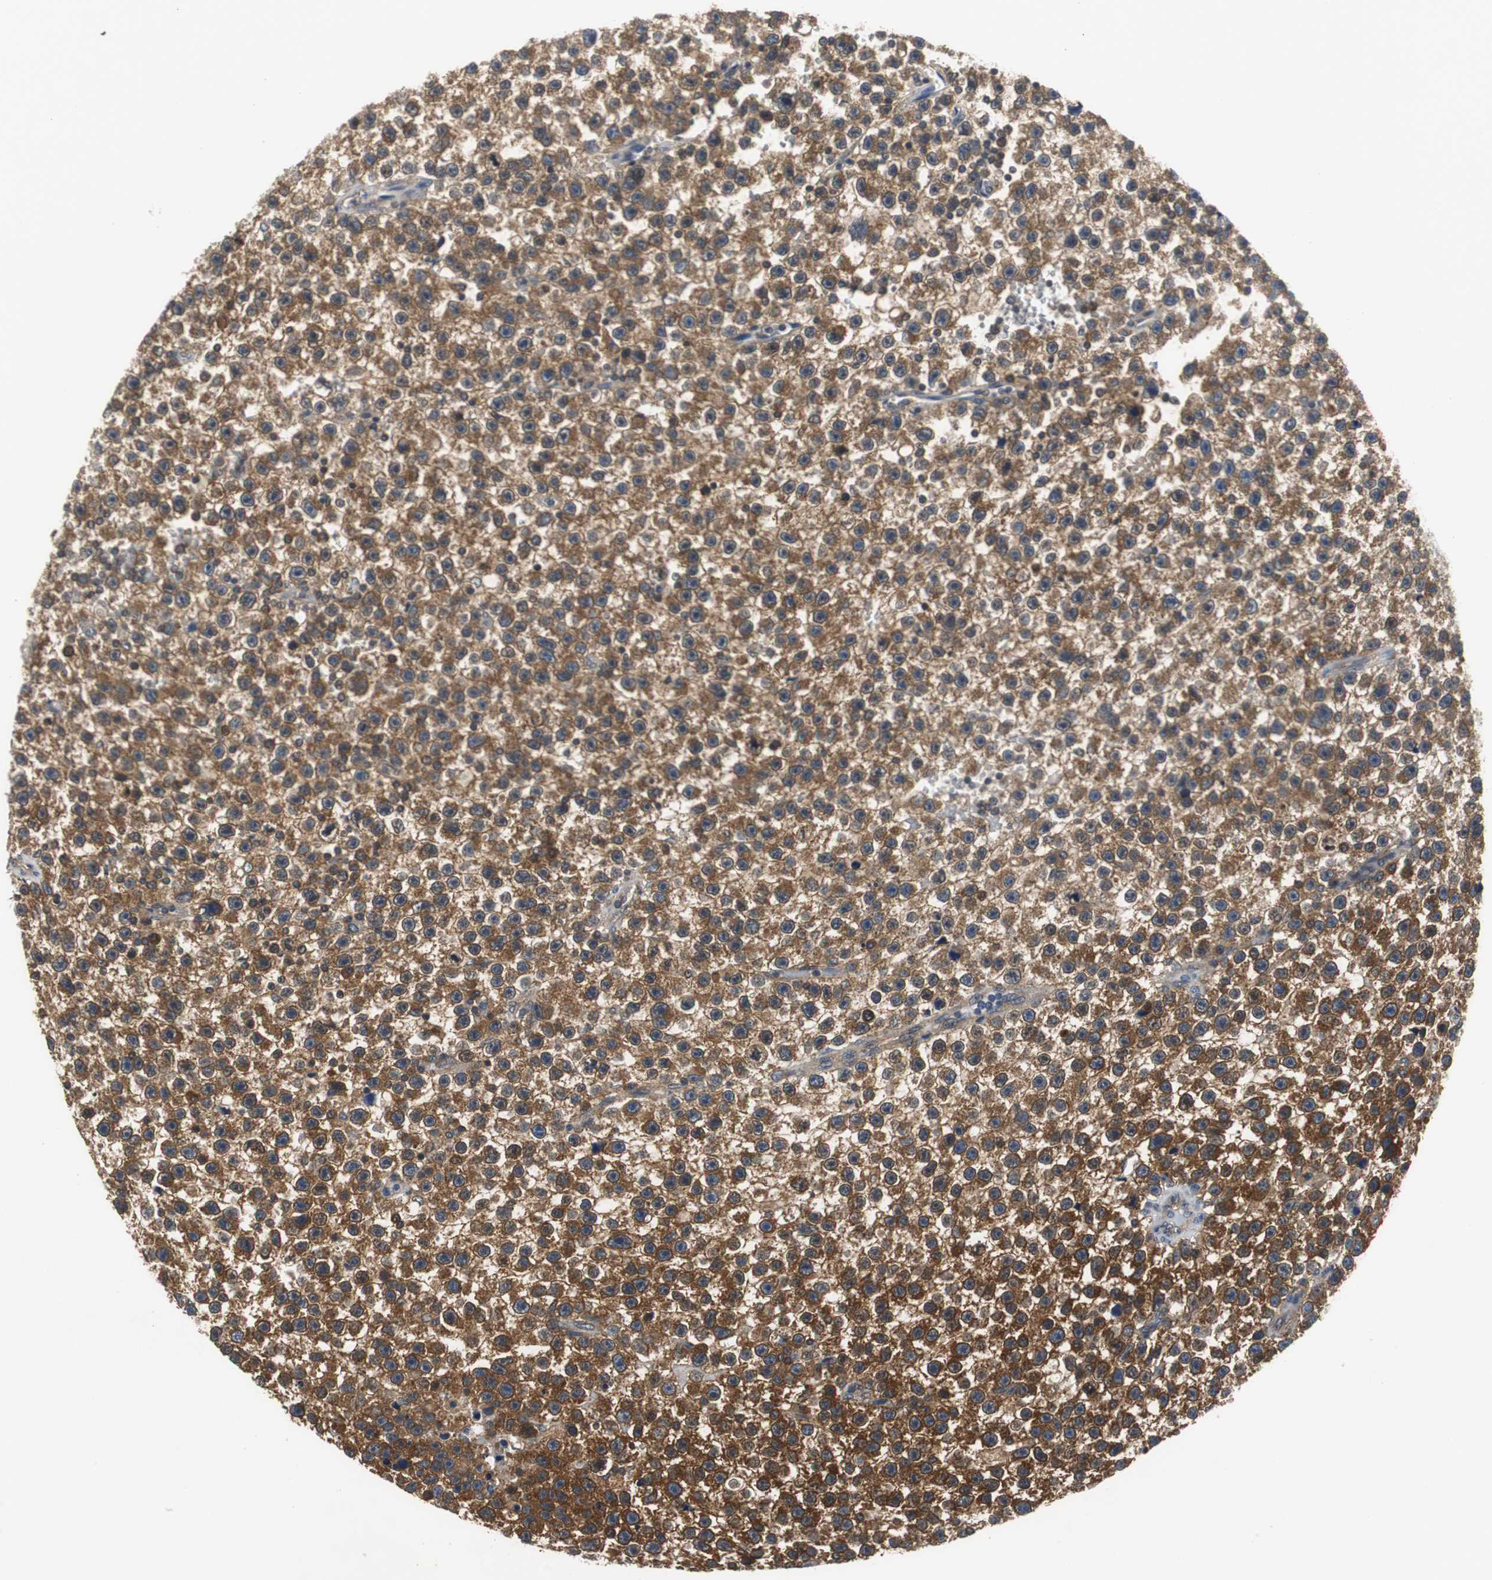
{"staining": {"intensity": "strong", "quantity": ">75%", "location": "cytoplasmic/membranous"}, "tissue": "testis cancer", "cell_type": "Tumor cells", "image_type": "cancer", "snomed": [{"axis": "morphology", "description": "Seminoma, NOS"}, {"axis": "topography", "description": "Testis"}], "caption": "Immunohistochemistry of human testis cancer displays high levels of strong cytoplasmic/membranous staining in approximately >75% of tumor cells.", "gene": "VBP1", "patient": {"sex": "male", "age": 33}}